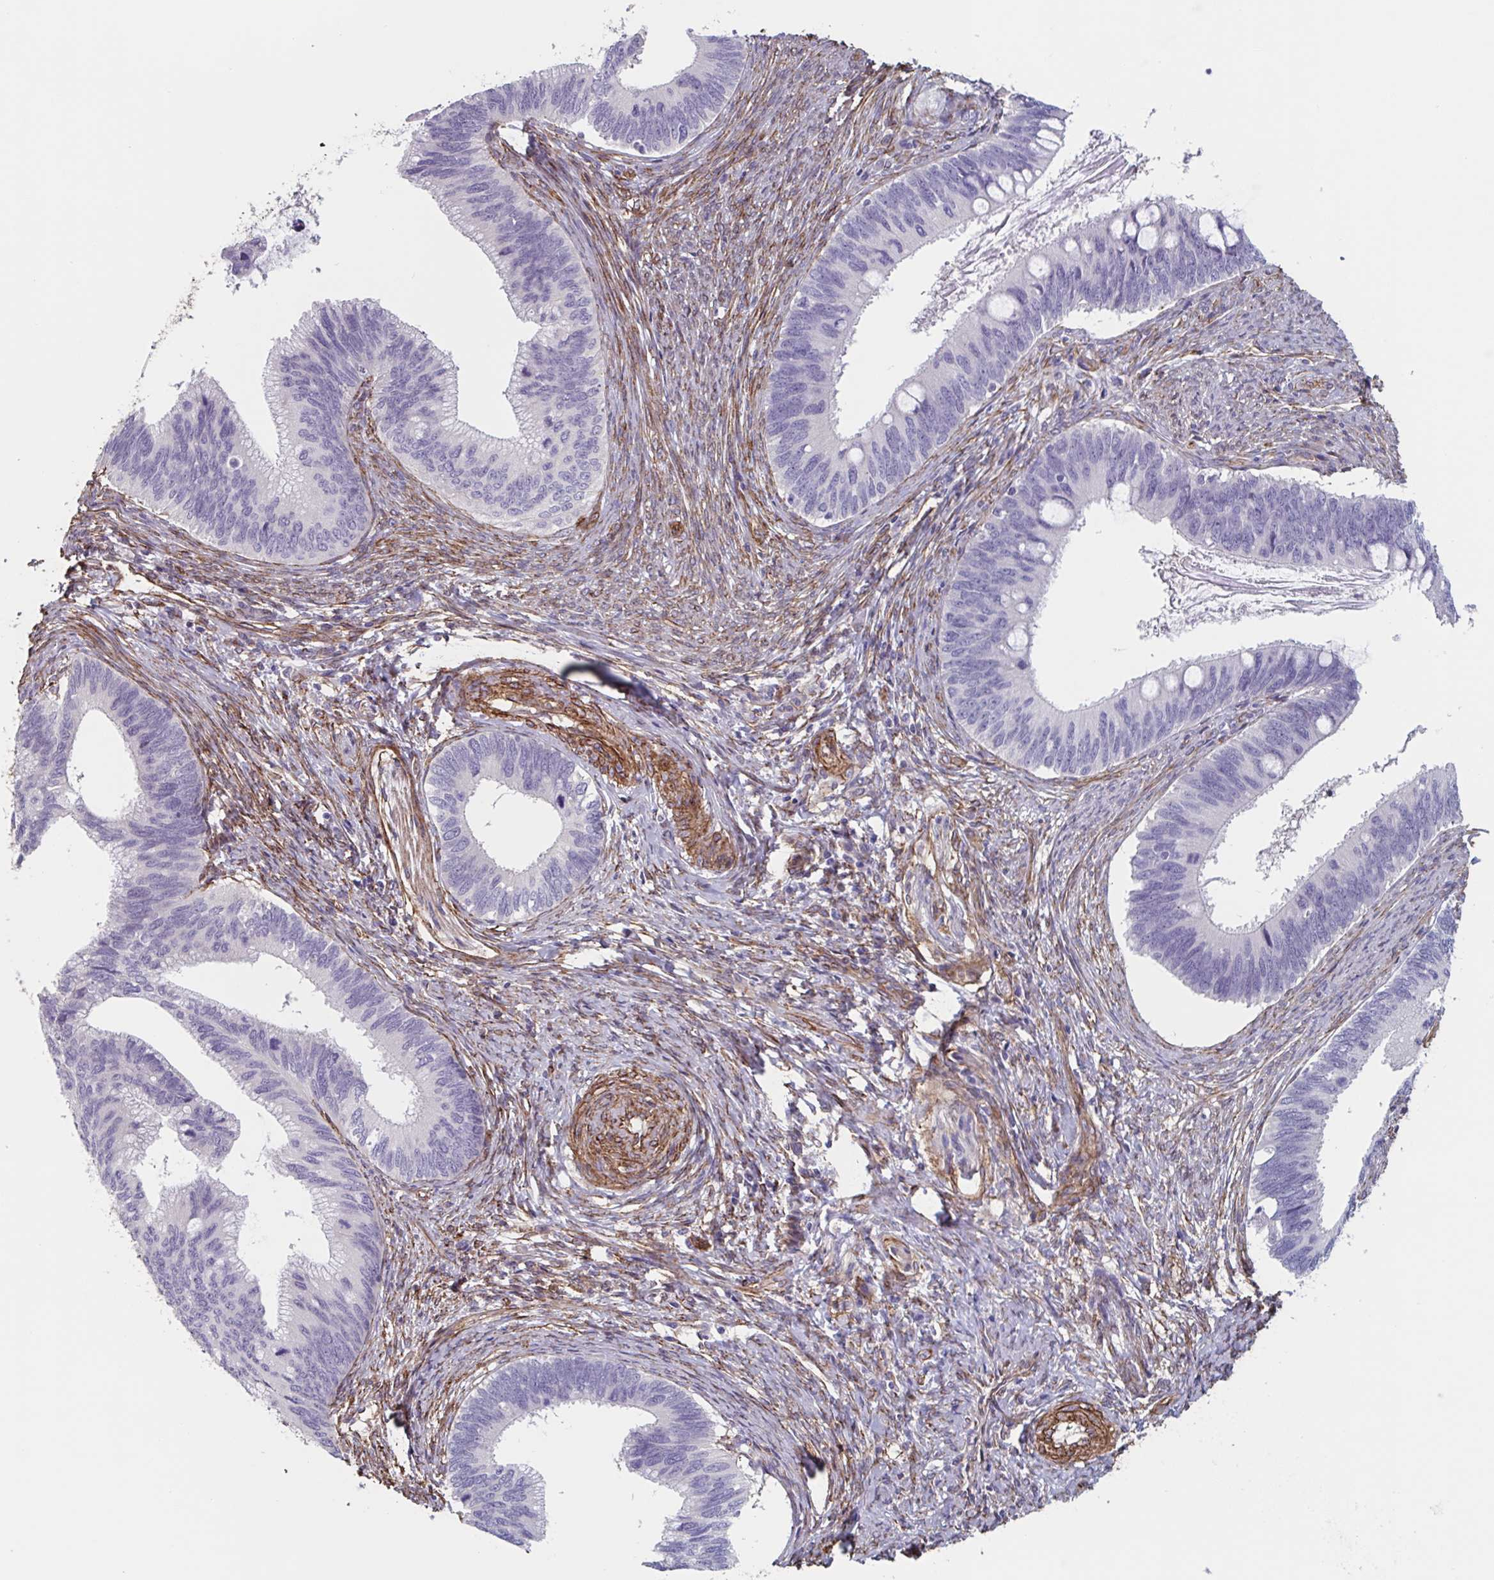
{"staining": {"intensity": "negative", "quantity": "none", "location": "none"}, "tissue": "cervical cancer", "cell_type": "Tumor cells", "image_type": "cancer", "snomed": [{"axis": "morphology", "description": "Adenocarcinoma, NOS"}, {"axis": "topography", "description": "Cervix"}], "caption": "Protein analysis of adenocarcinoma (cervical) exhibits no significant positivity in tumor cells.", "gene": "CITED4", "patient": {"sex": "female", "age": 42}}